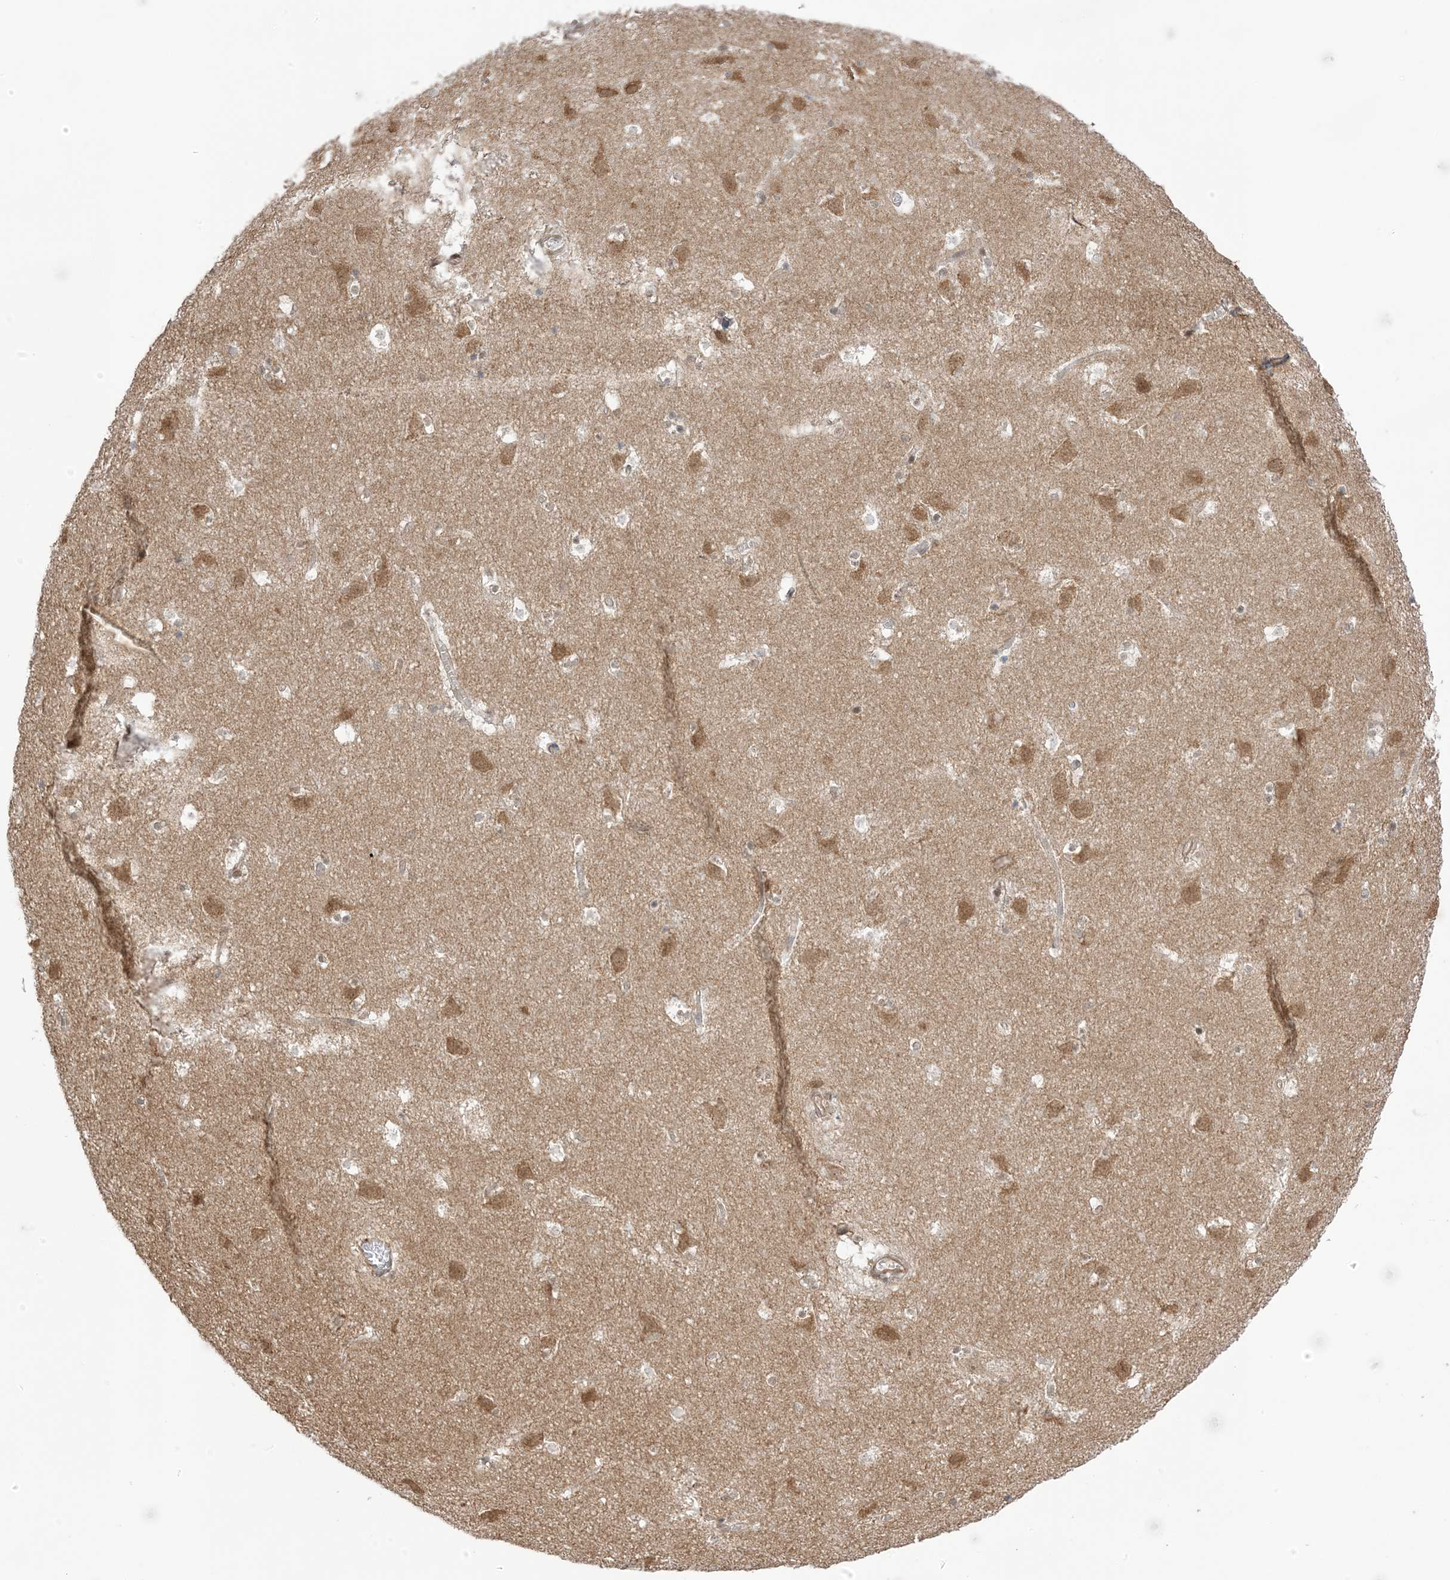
{"staining": {"intensity": "weak", "quantity": "25%-75%", "location": "nuclear"}, "tissue": "caudate", "cell_type": "Glial cells", "image_type": "normal", "snomed": [{"axis": "morphology", "description": "Normal tissue, NOS"}, {"axis": "topography", "description": "Lateral ventricle wall"}], "caption": "The micrograph reveals staining of benign caudate, revealing weak nuclear protein positivity (brown color) within glial cells. (Brightfield microscopy of DAB IHC at high magnification).", "gene": "UBE2E2", "patient": {"sex": "male", "age": 45}}